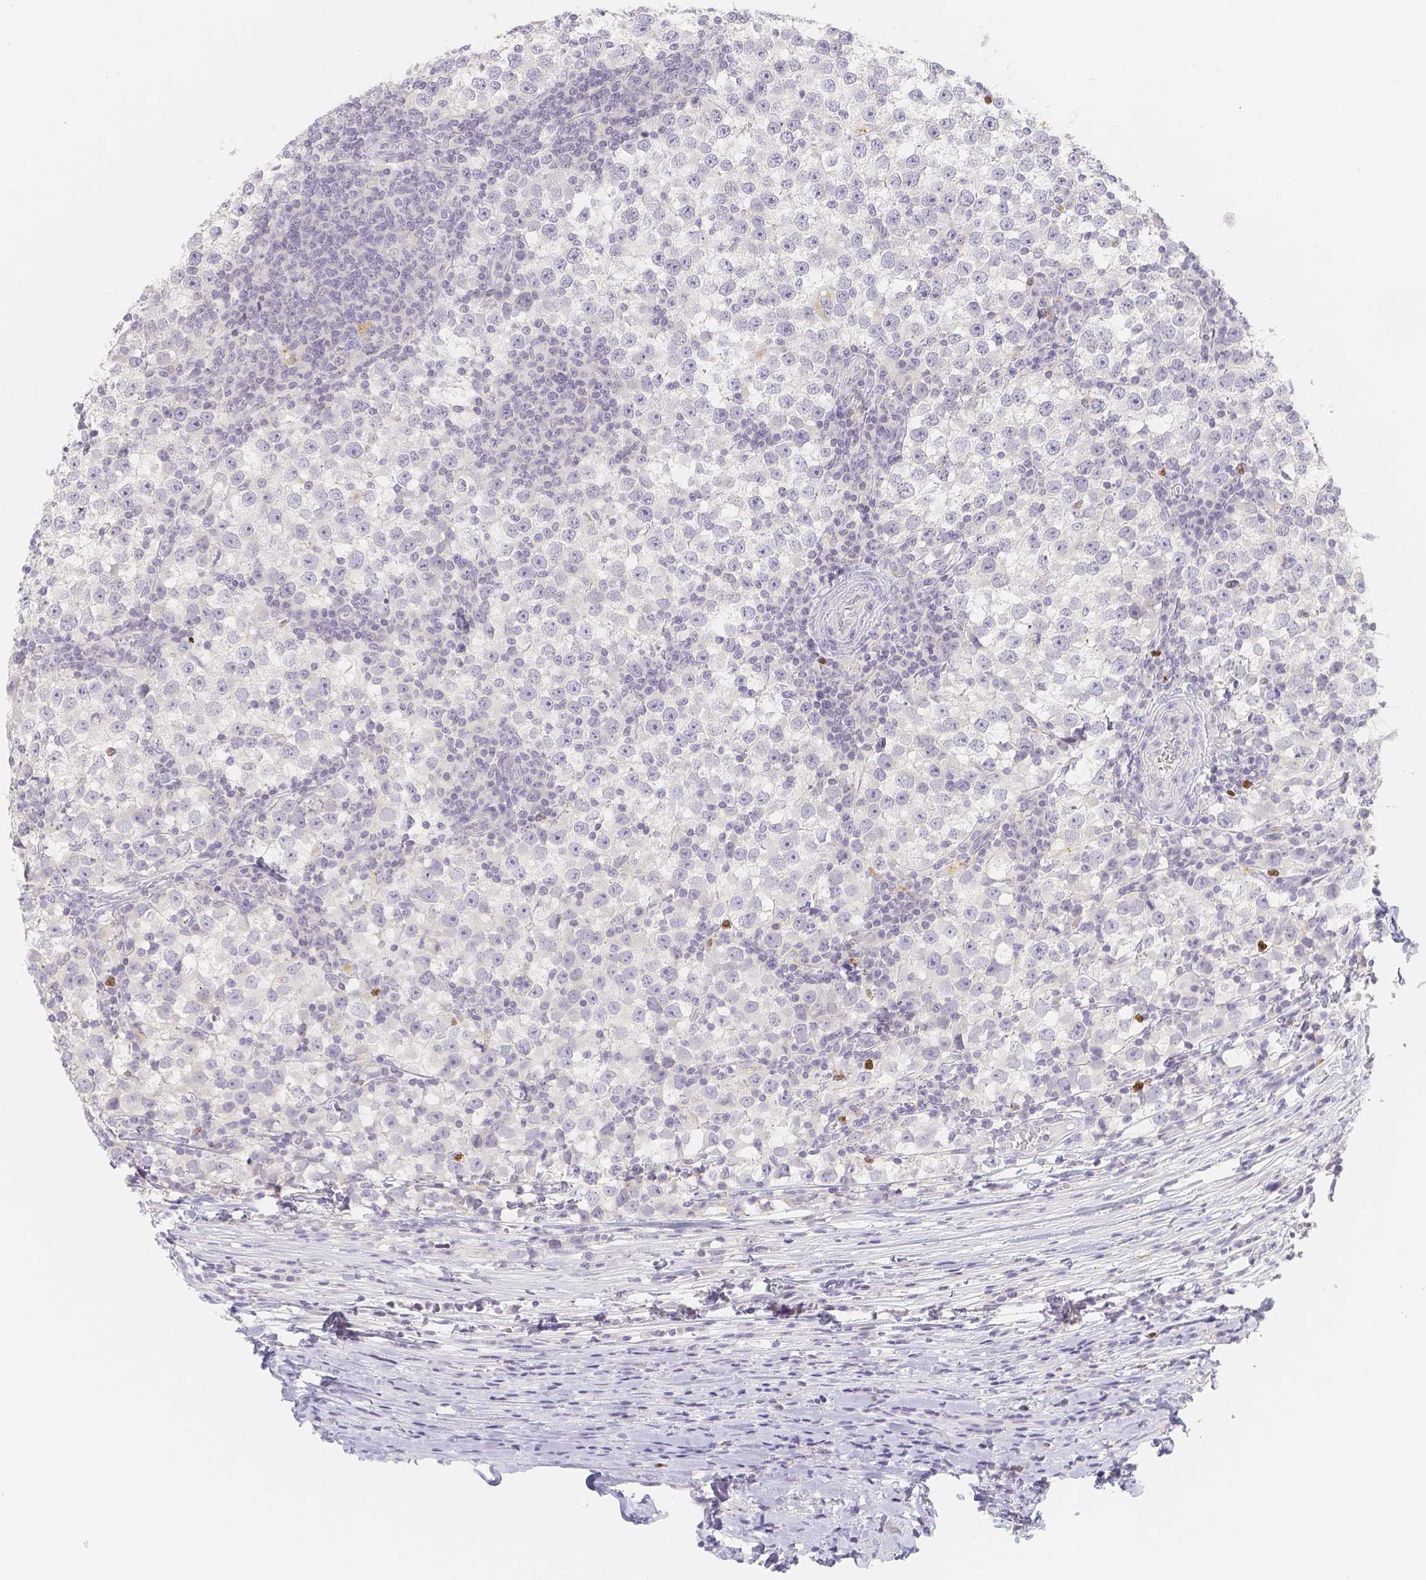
{"staining": {"intensity": "negative", "quantity": "none", "location": "none"}, "tissue": "testis cancer", "cell_type": "Tumor cells", "image_type": "cancer", "snomed": [{"axis": "morphology", "description": "Seminoma, NOS"}, {"axis": "topography", "description": "Testis"}], "caption": "IHC of seminoma (testis) shows no staining in tumor cells.", "gene": "PADI4", "patient": {"sex": "male", "age": 65}}